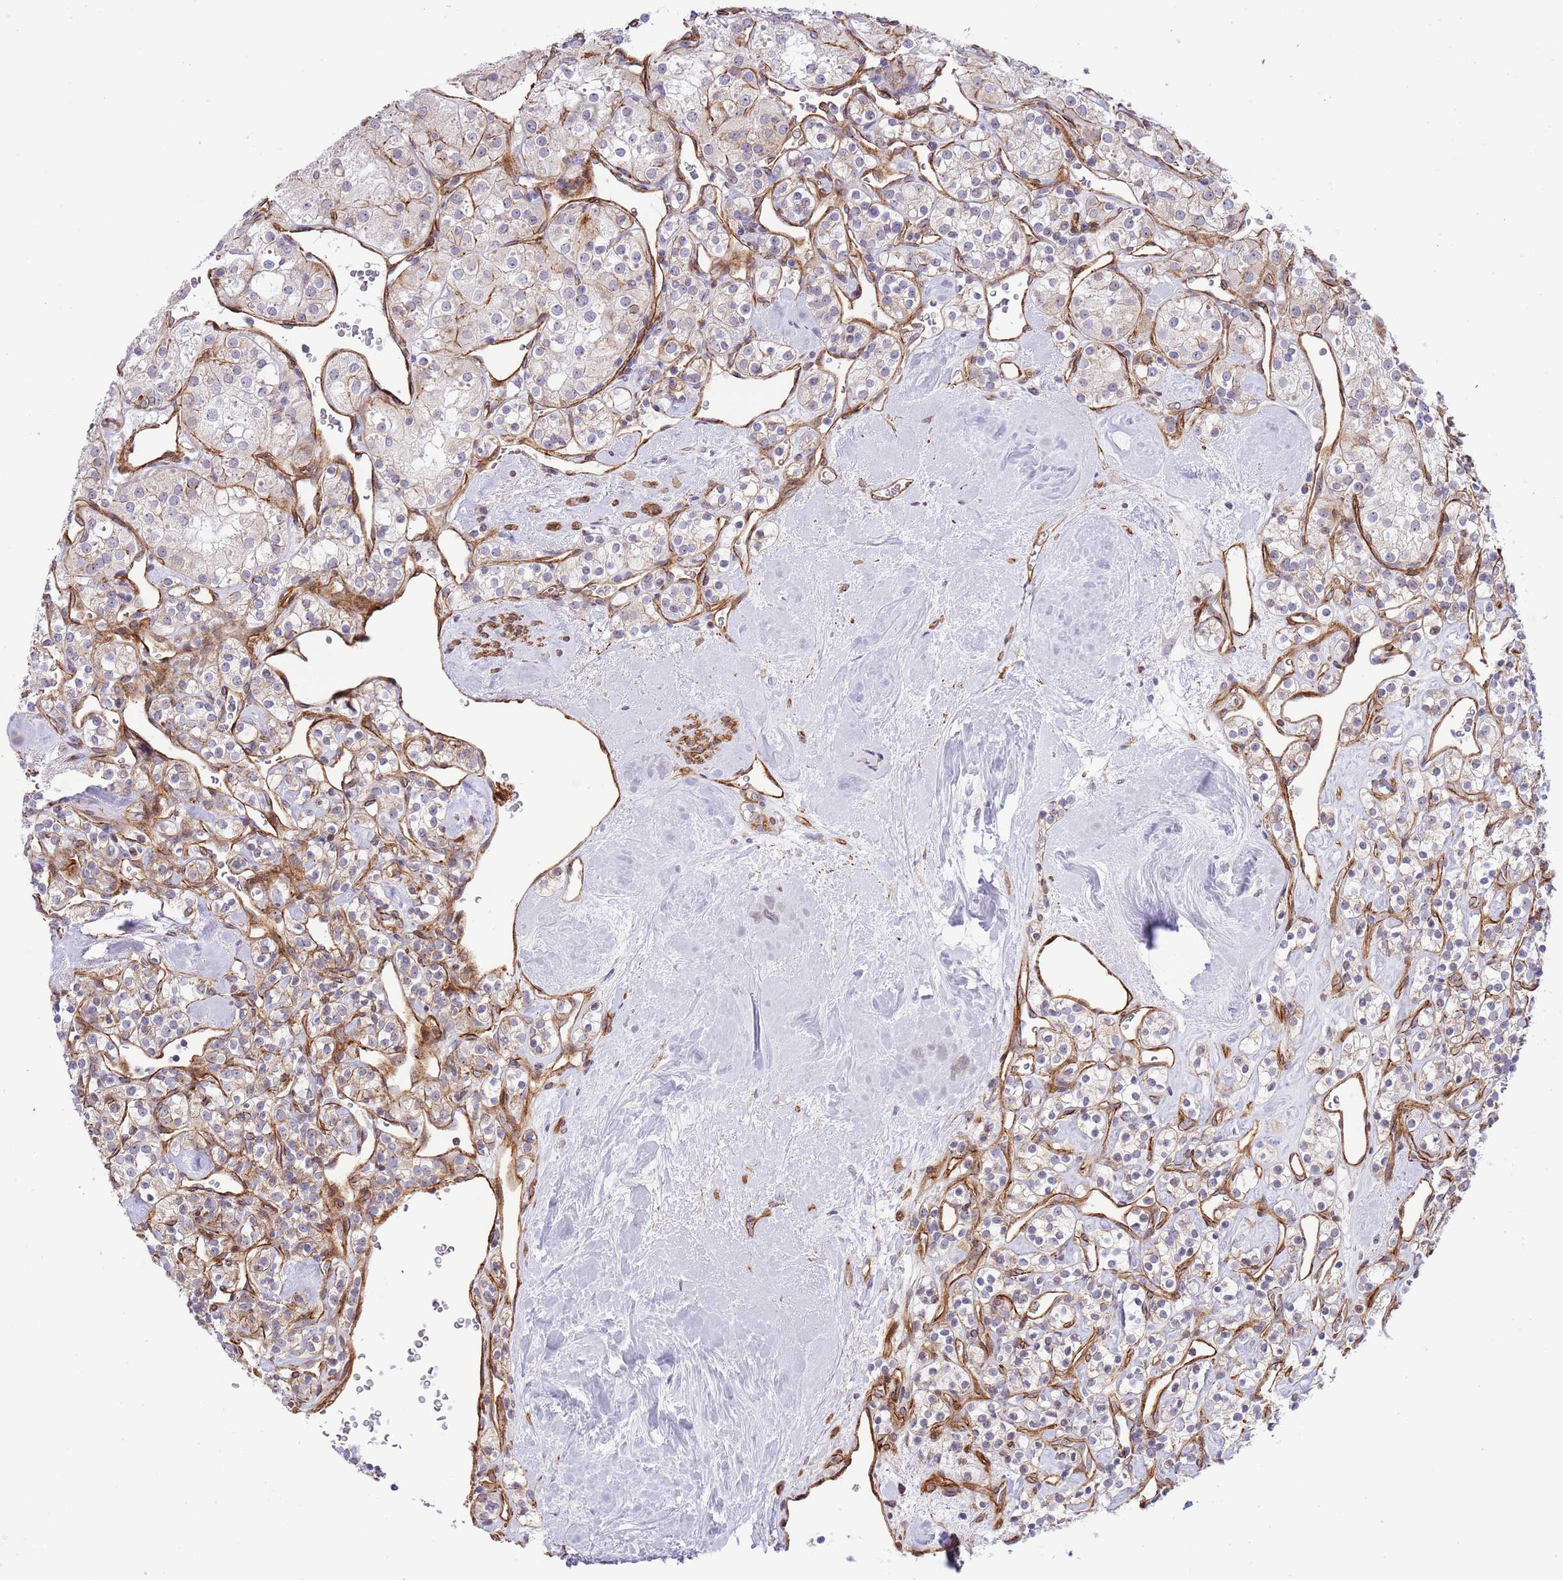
{"staining": {"intensity": "weak", "quantity": "25%-75%", "location": "cytoplasmic/membranous"}, "tissue": "renal cancer", "cell_type": "Tumor cells", "image_type": "cancer", "snomed": [{"axis": "morphology", "description": "Adenocarcinoma, NOS"}, {"axis": "topography", "description": "Kidney"}], "caption": "High-power microscopy captured an immunohistochemistry (IHC) micrograph of adenocarcinoma (renal), revealing weak cytoplasmic/membranous staining in about 25%-75% of tumor cells. (Brightfield microscopy of DAB IHC at high magnification).", "gene": "NEK3", "patient": {"sex": "male", "age": 77}}